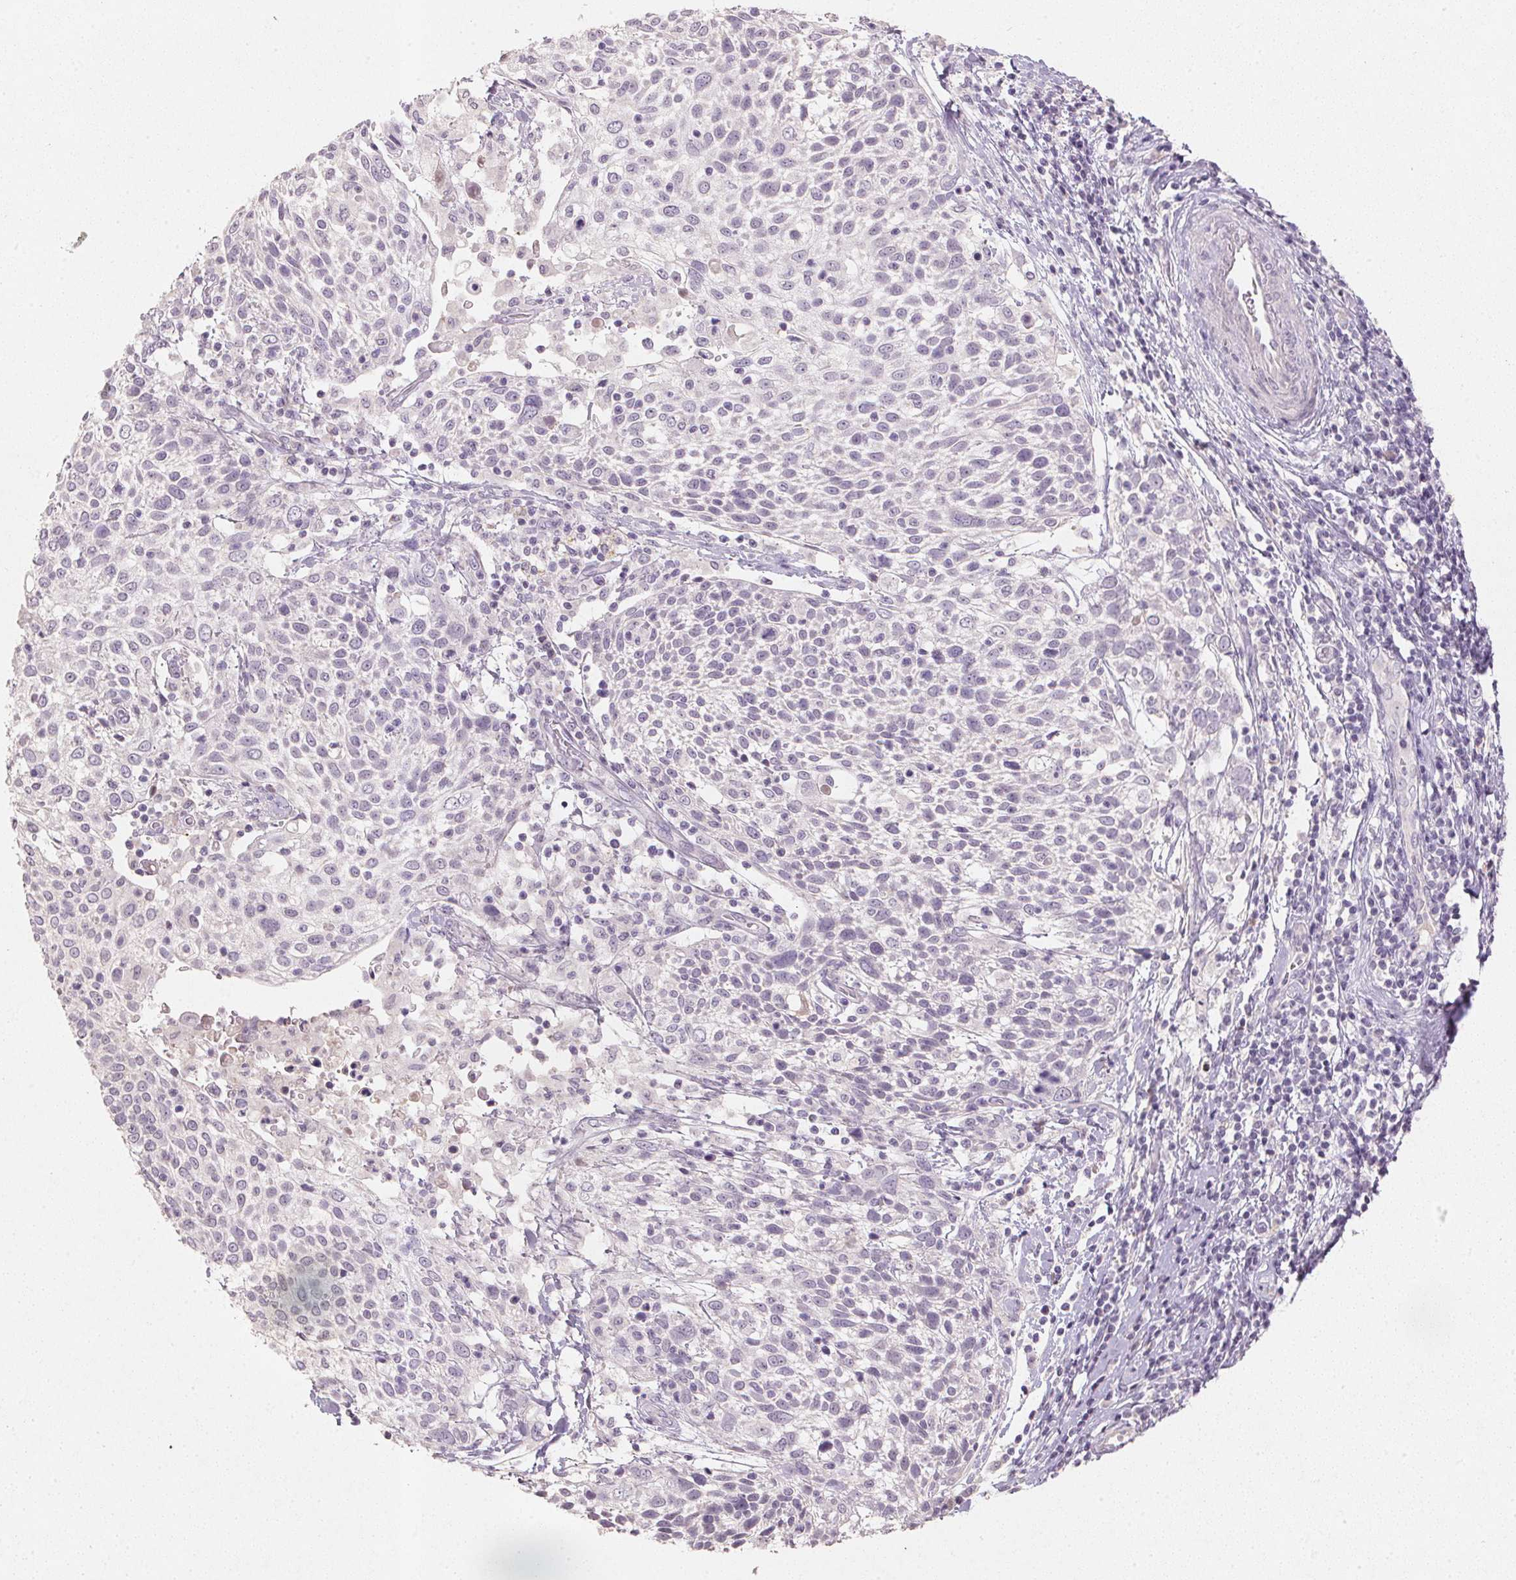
{"staining": {"intensity": "negative", "quantity": "none", "location": "none"}, "tissue": "cervical cancer", "cell_type": "Tumor cells", "image_type": "cancer", "snomed": [{"axis": "morphology", "description": "Squamous cell carcinoma, NOS"}, {"axis": "topography", "description": "Cervix"}], "caption": "This is an immunohistochemistry (IHC) histopathology image of human cervical squamous cell carcinoma. There is no positivity in tumor cells.", "gene": "CXCL5", "patient": {"sex": "female", "age": 61}}